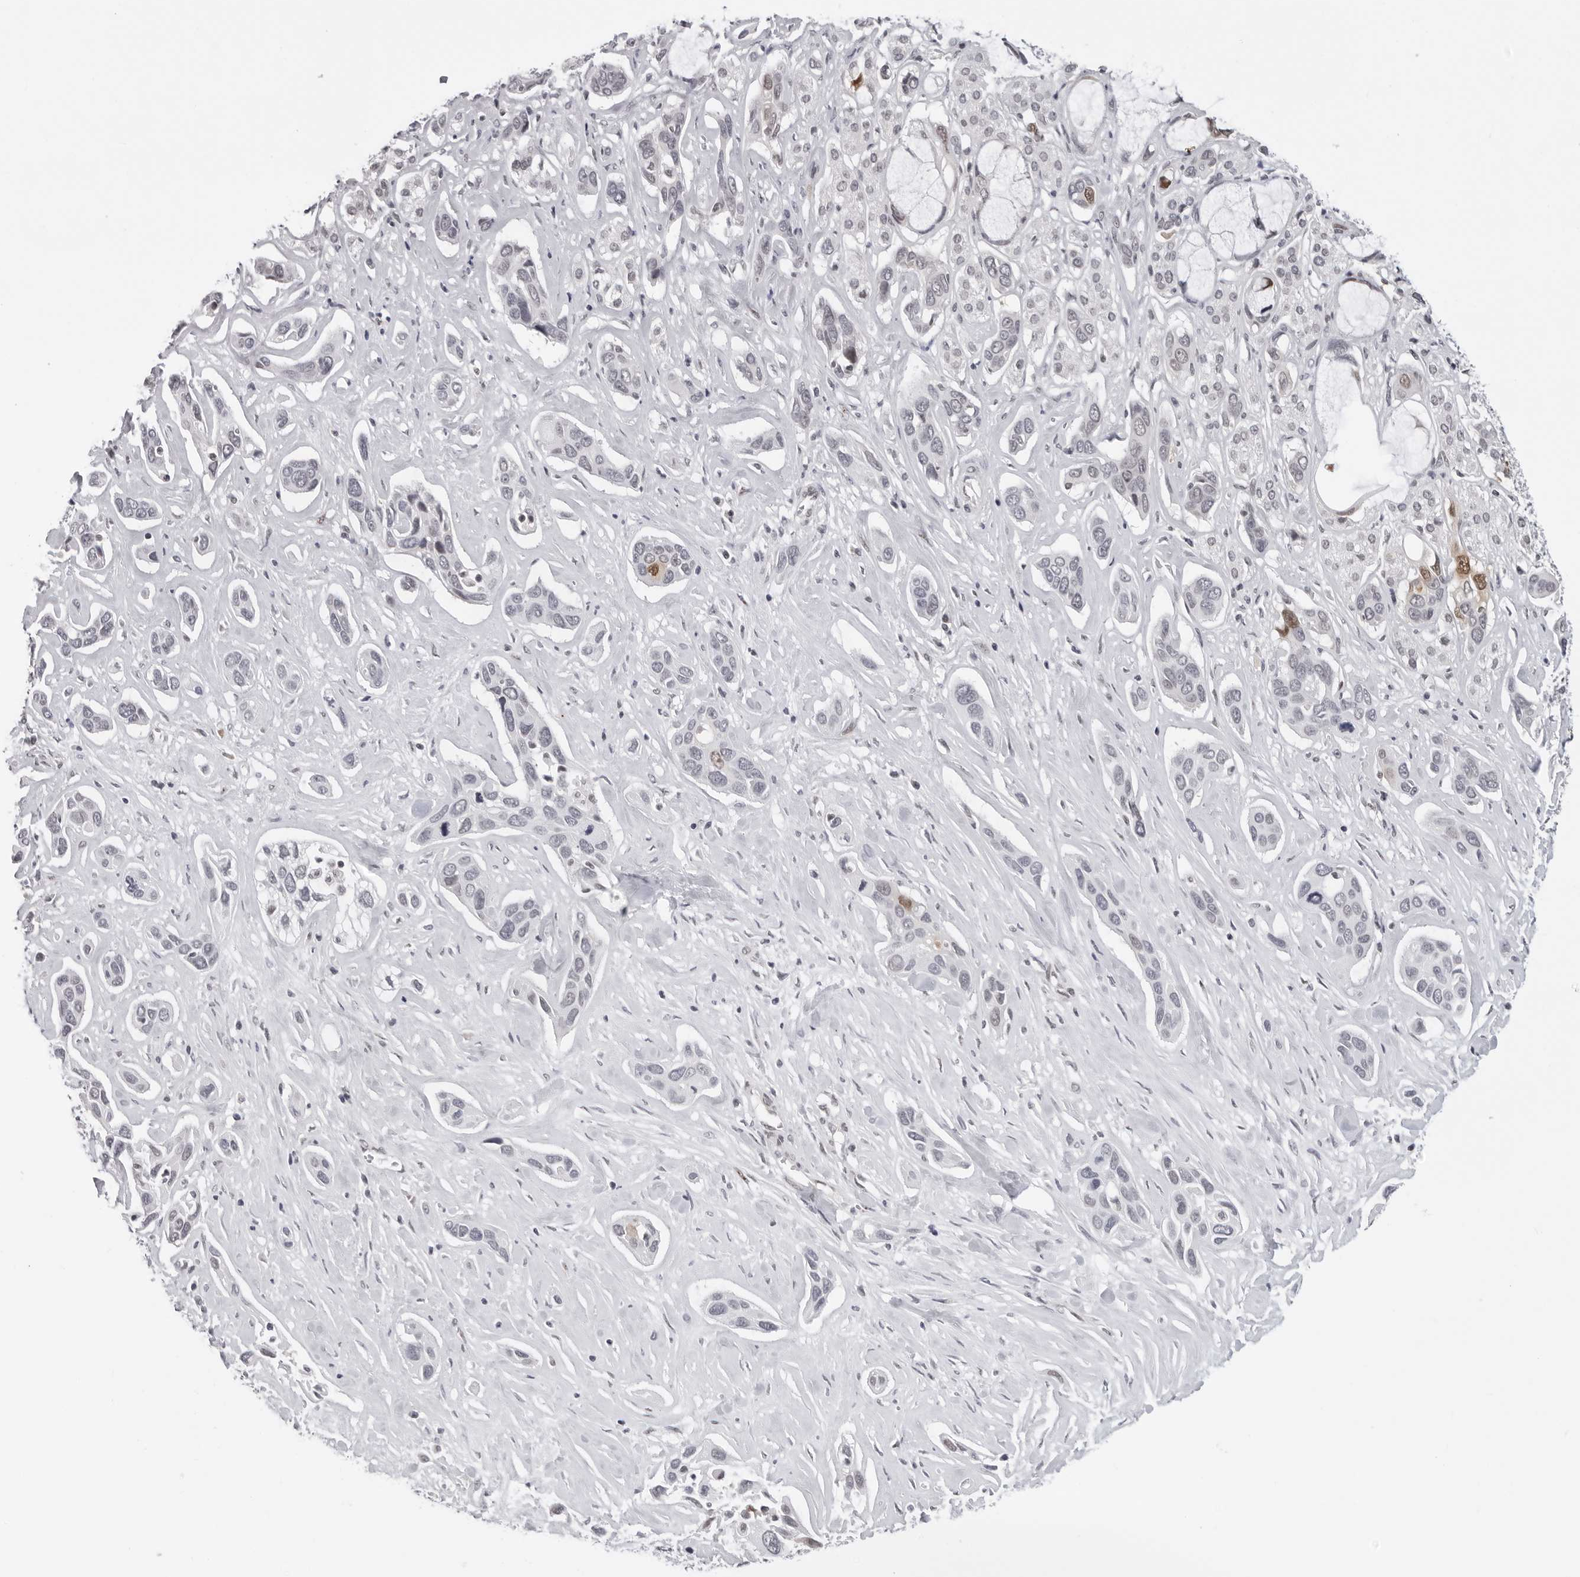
{"staining": {"intensity": "moderate", "quantity": "<25%", "location": "nuclear"}, "tissue": "pancreatic cancer", "cell_type": "Tumor cells", "image_type": "cancer", "snomed": [{"axis": "morphology", "description": "Adenocarcinoma, NOS"}, {"axis": "topography", "description": "Pancreas"}], "caption": "Protein analysis of pancreatic adenocarcinoma tissue reveals moderate nuclear expression in about <25% of tumor cells.", "gene": "CASP7", "patient": {"sex": "female", "age": 60}}